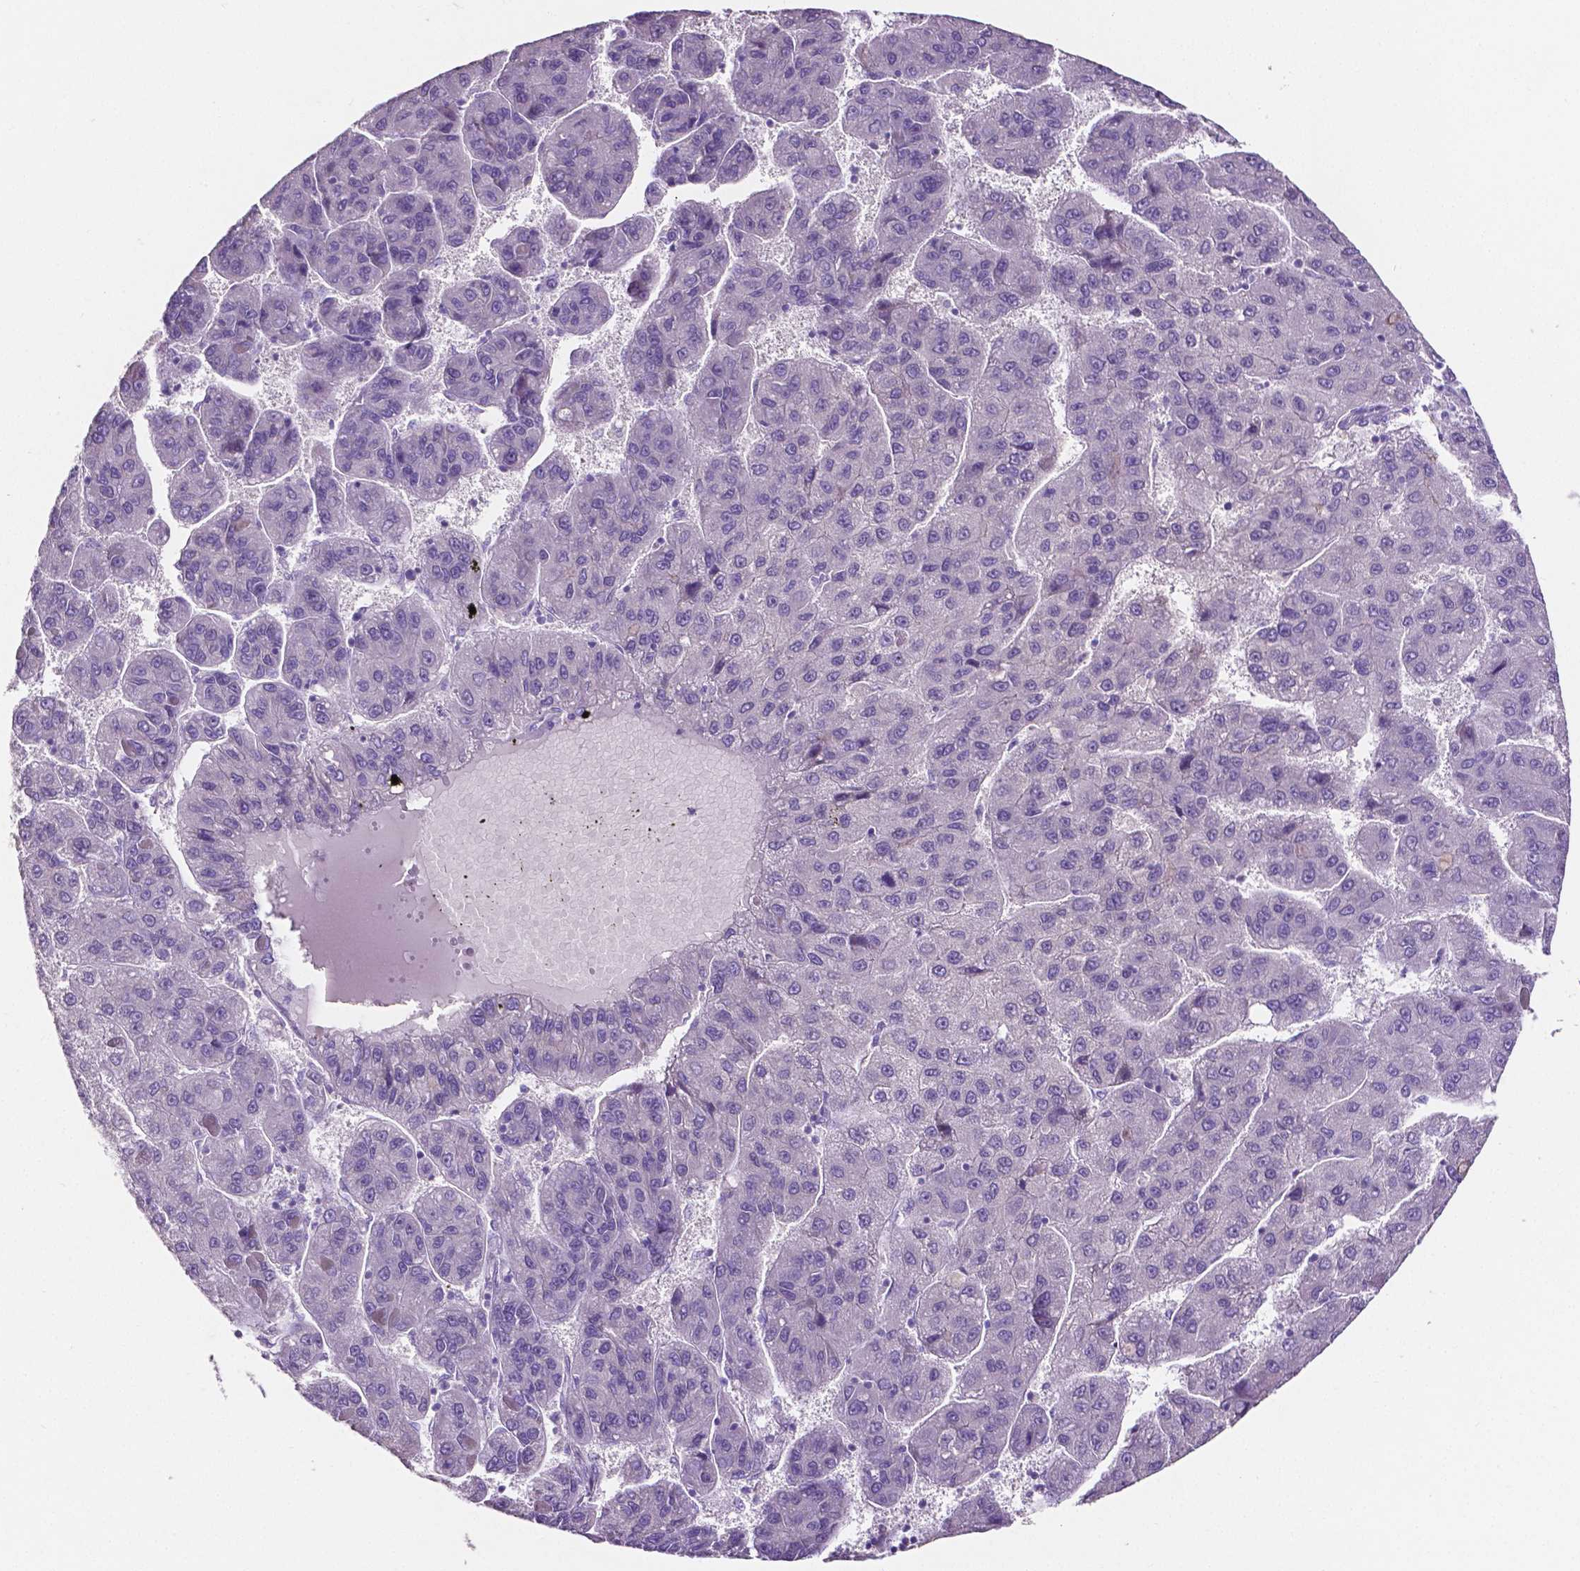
{"staining": {"intensity": "negative", "quantity": "none", "location": "none"}, "tissue": "liver cancer", "cell_type": "Tumor cells", "image_type": "cancer", "snomed": [{"axis": "morphology", "description": "Carcinoma, Hepatocellular, NOS"}, {"axis": "topography", "description": "Liver"}], "caption": "Liver cancer (hepatocellular carcinoma) stained for a protein using immunohistochemistry (IHC) exhibits no staining tumor cells.", "gene": "SLC22A2", "patient": {"sex": "female", "age": 82}}